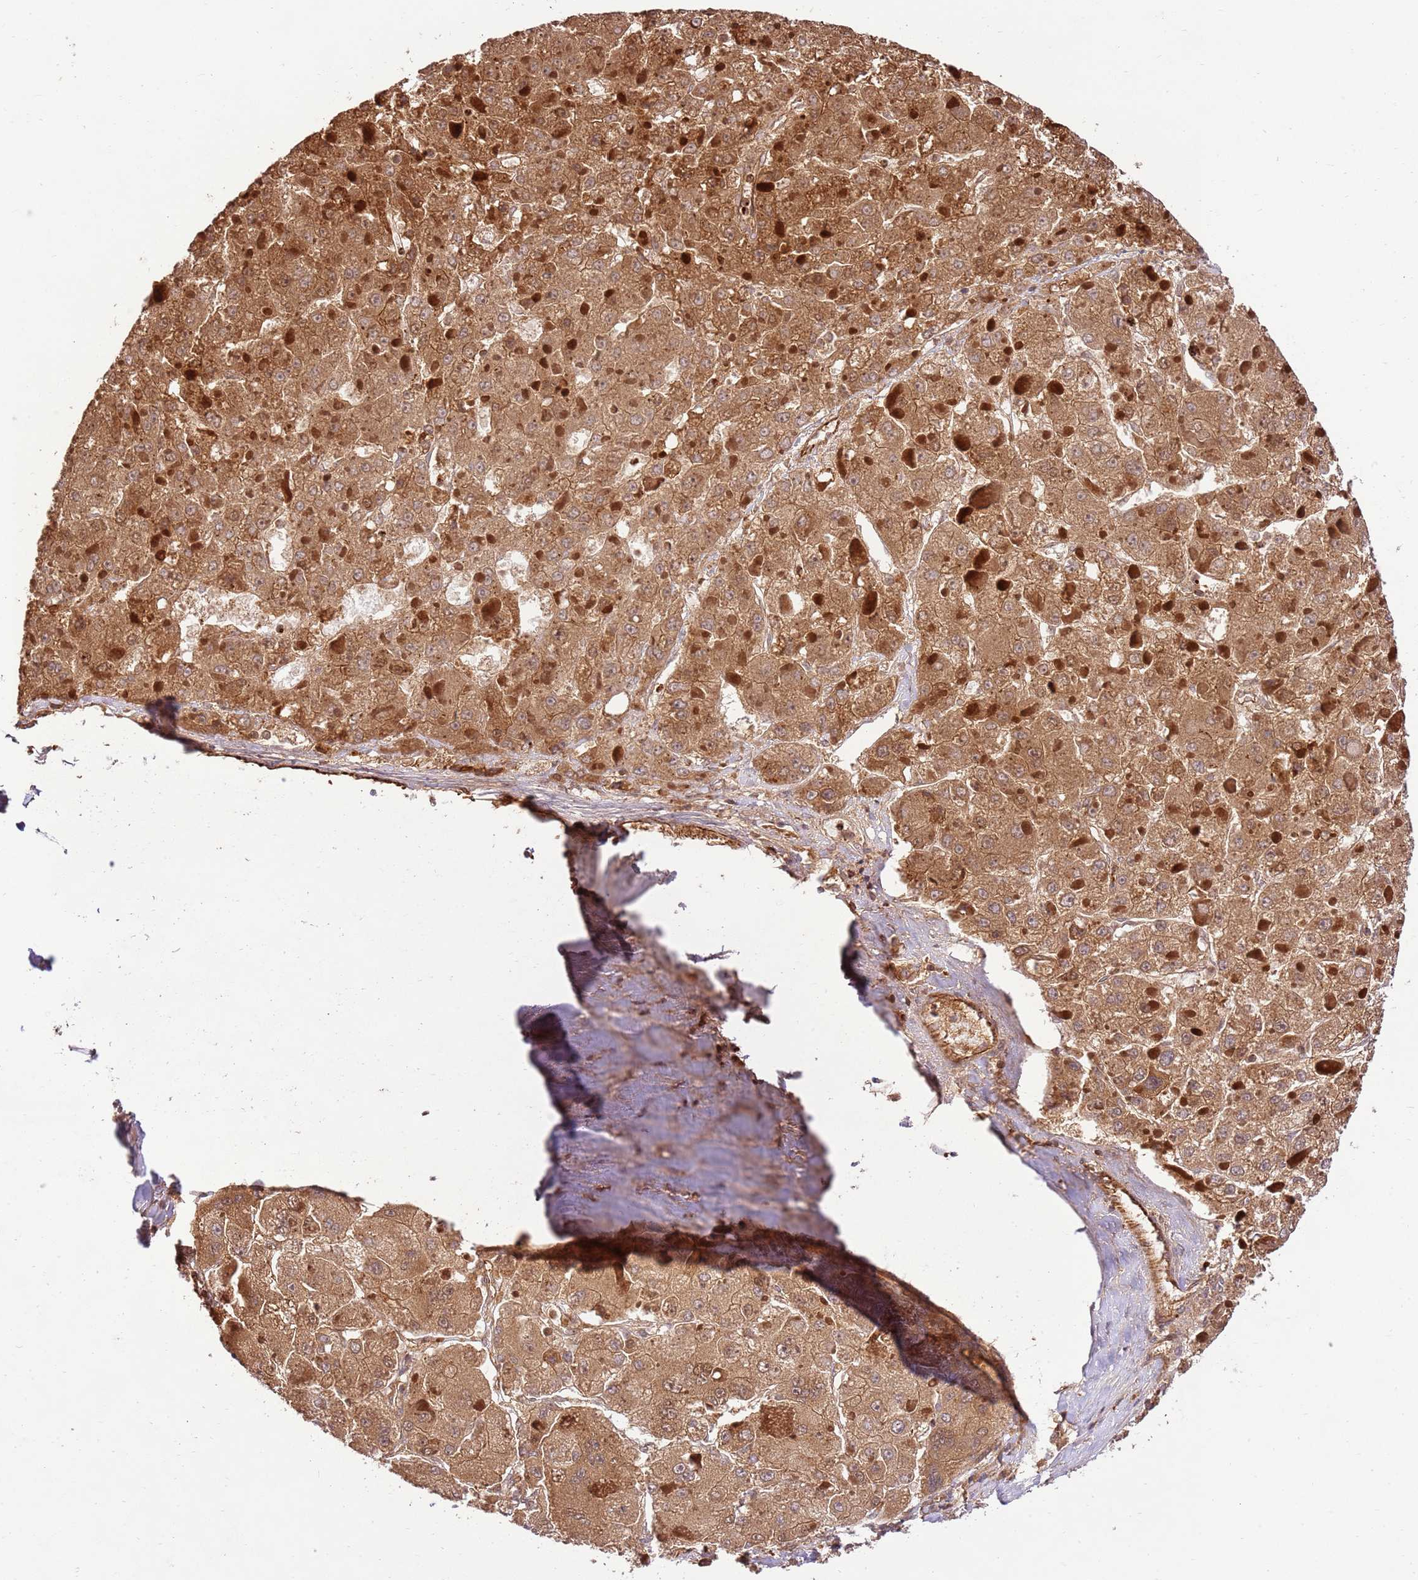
{"staining": {"intensity": "moderate", "quantity": ">75%", "location": "cytoplasmic/membranous"}, "tissue": "liver cancer", "cell_type": "Tumor cells", "image_type": "cancer", "snomed": [{"axis": "morphology", "description": "Carcinoma, Hepatocellular, NOS"}, {"axis": "topography", "description": "Liver"}], "caption": "Brown immunohistochemical staining in human liver cancer displays moderate cytoplasmic/membranous positivity in approximately >75% of tumor cells.", "gene": "KATNAL2", "patient": {"sex": "female", "age": 73}}